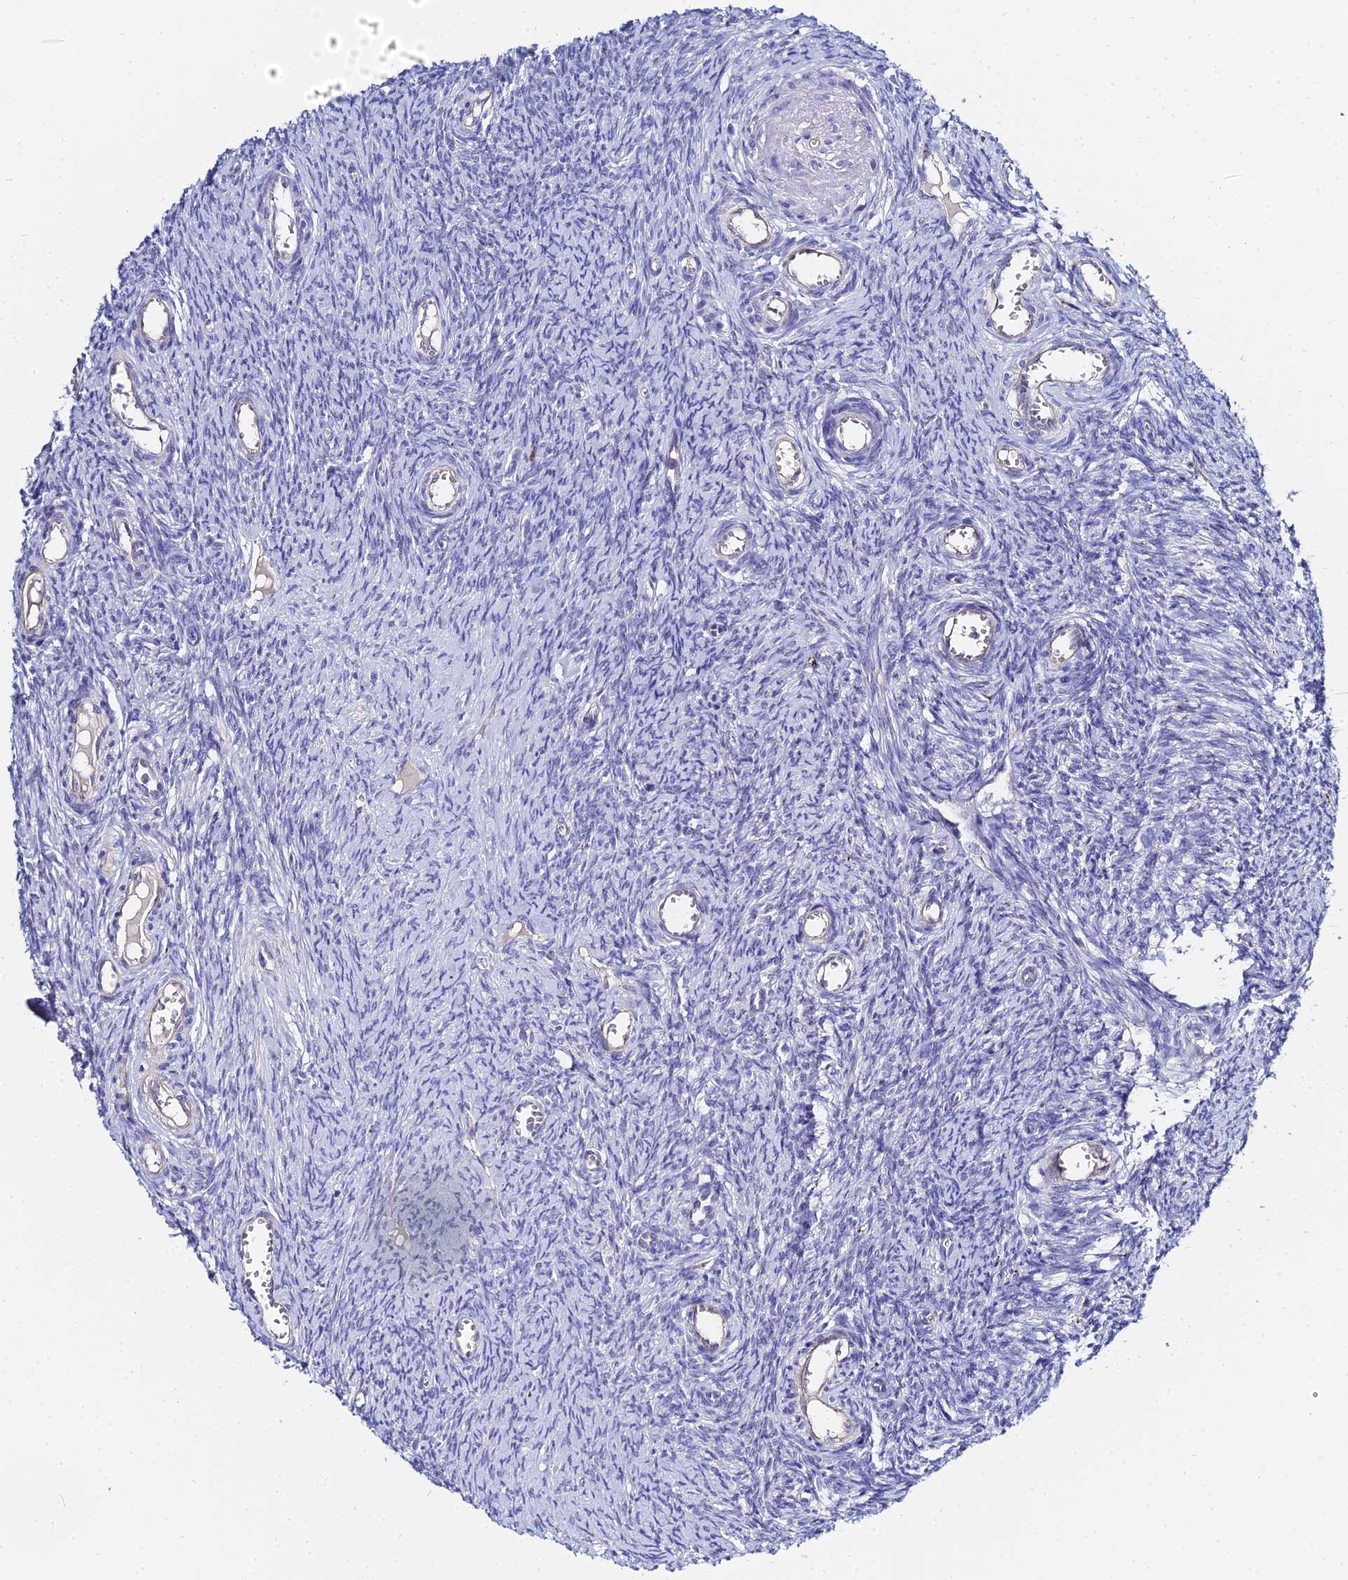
{"staining": {"intensity": "negative", "quantity": "none", "location": "none"}, "tissue": "ovary", "cell_type": "Ovarian stroma cells", "image_type": "normal", "snomed": [{"axis": "morphology", "description": "Normal tissue, NOS"}, {"axis": "topography", "description": "Ovary"}], "caption": "There is no significant staining in ovarian stroma cells of ovary. (Stains: DAB immunohistochemistry (IHC) with hematoxylin counter stain, Microscopy: brightfield microscopy at high magnification).", "gene": "APOBEC3H", "patient": {"sex": "female", "age": 44}}